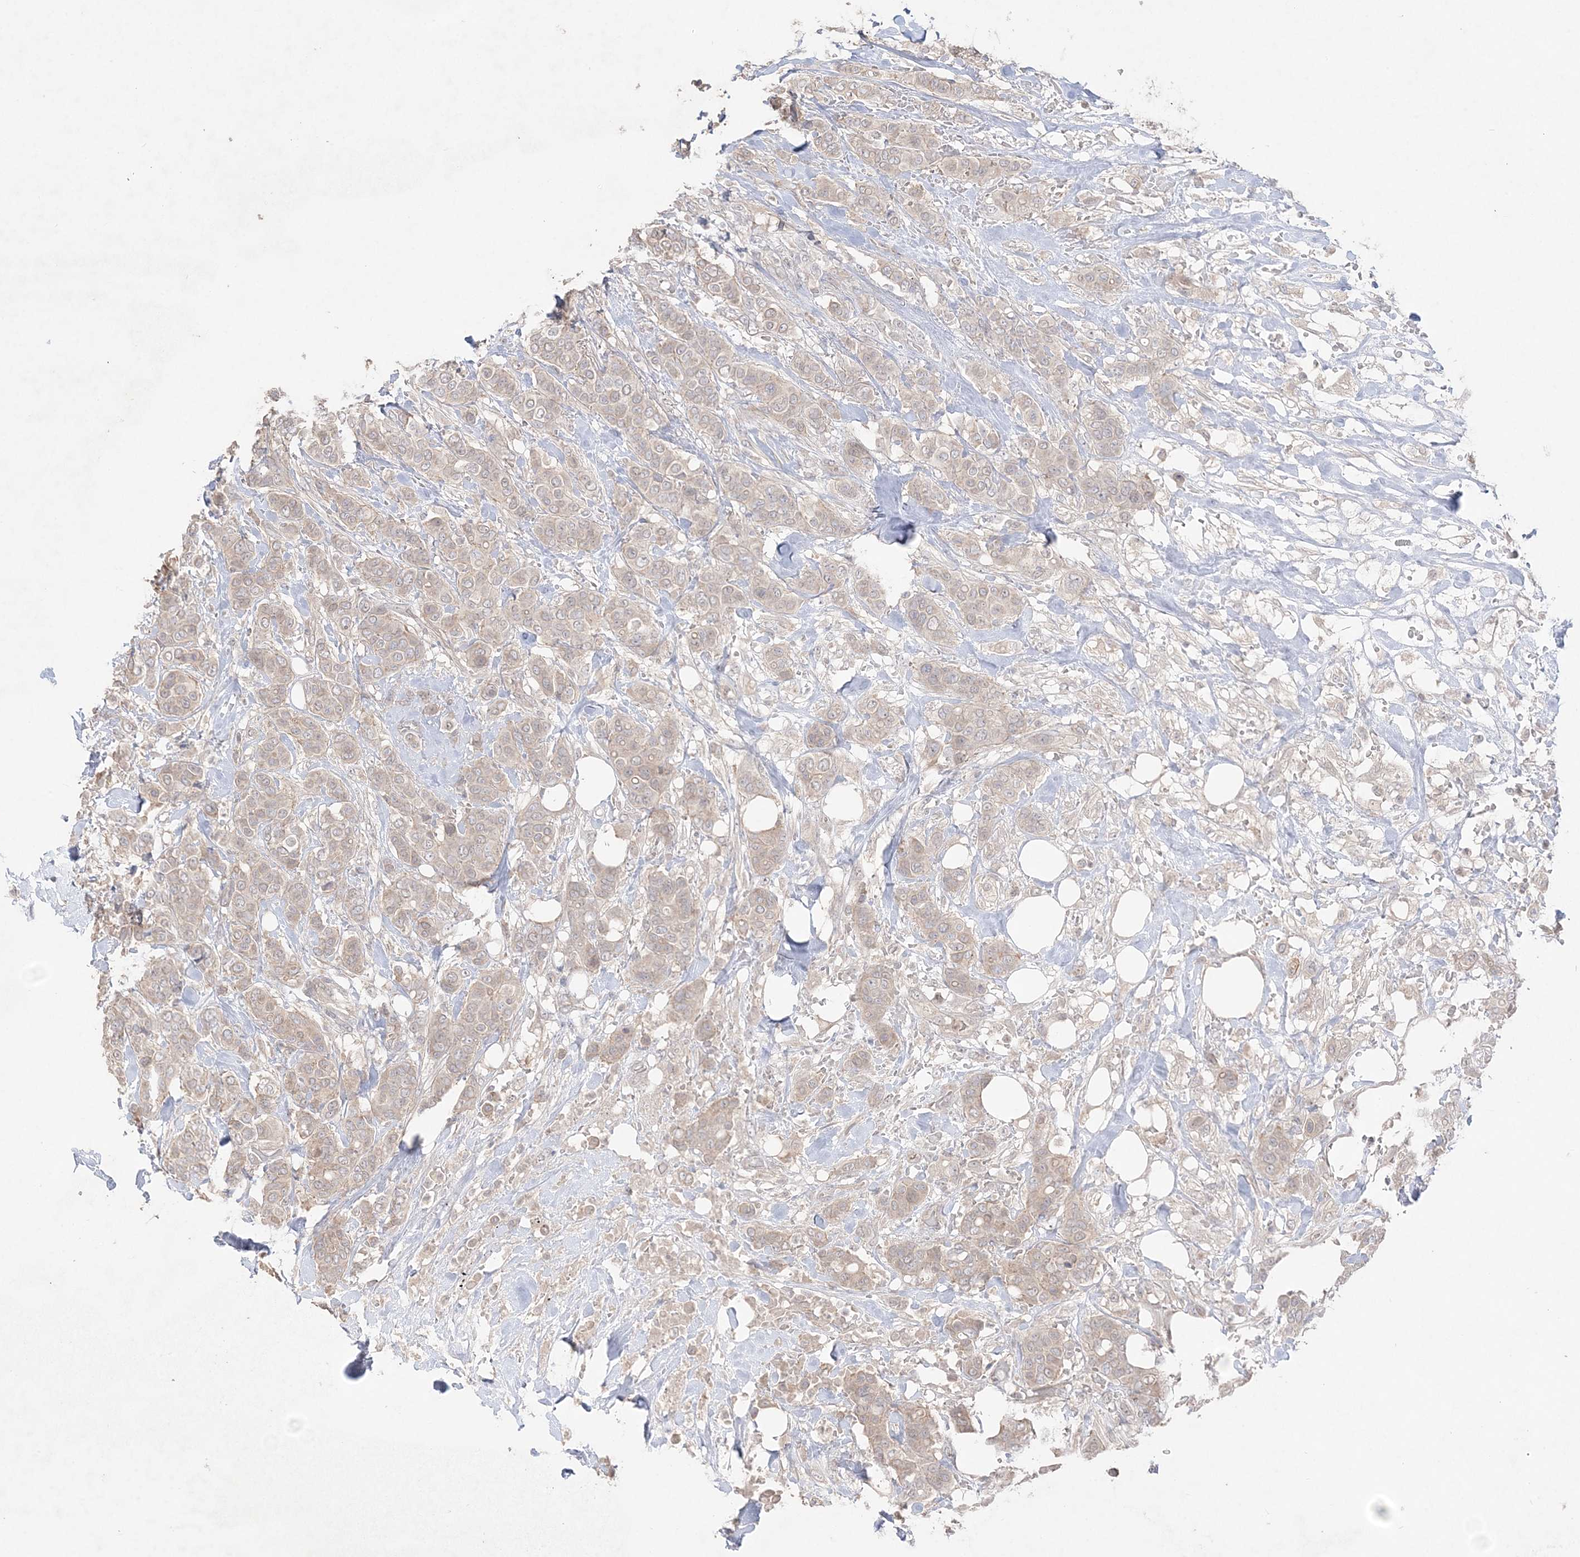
{"staining": {"intensity": "weak", "quantity": "25%-75%", "location": "cytoplasmic/membranous"}, "tissue": "breast cancer", "cell_type": "Tumor cells", "image_type": "cancer", "snomed": [{"axis": "morphology", "description": "Lobular carcinoma"}, {"axis": "topography", "description": "Breast"}], "caption": "Immunohistochemical staining of breast cancer (lobular carcinoma) exhibits low levels of weak cytoplasmic/membranous staining in approximately 25%-75% of tumor cells. The staining was performed using DAB to visualize the protein expression in brown, while the nuclei were stained in blue with hematoxylin (Magnification: 20x).", "gene": "SH3BP4", "patient": {"sex": "female", "age": 51}}